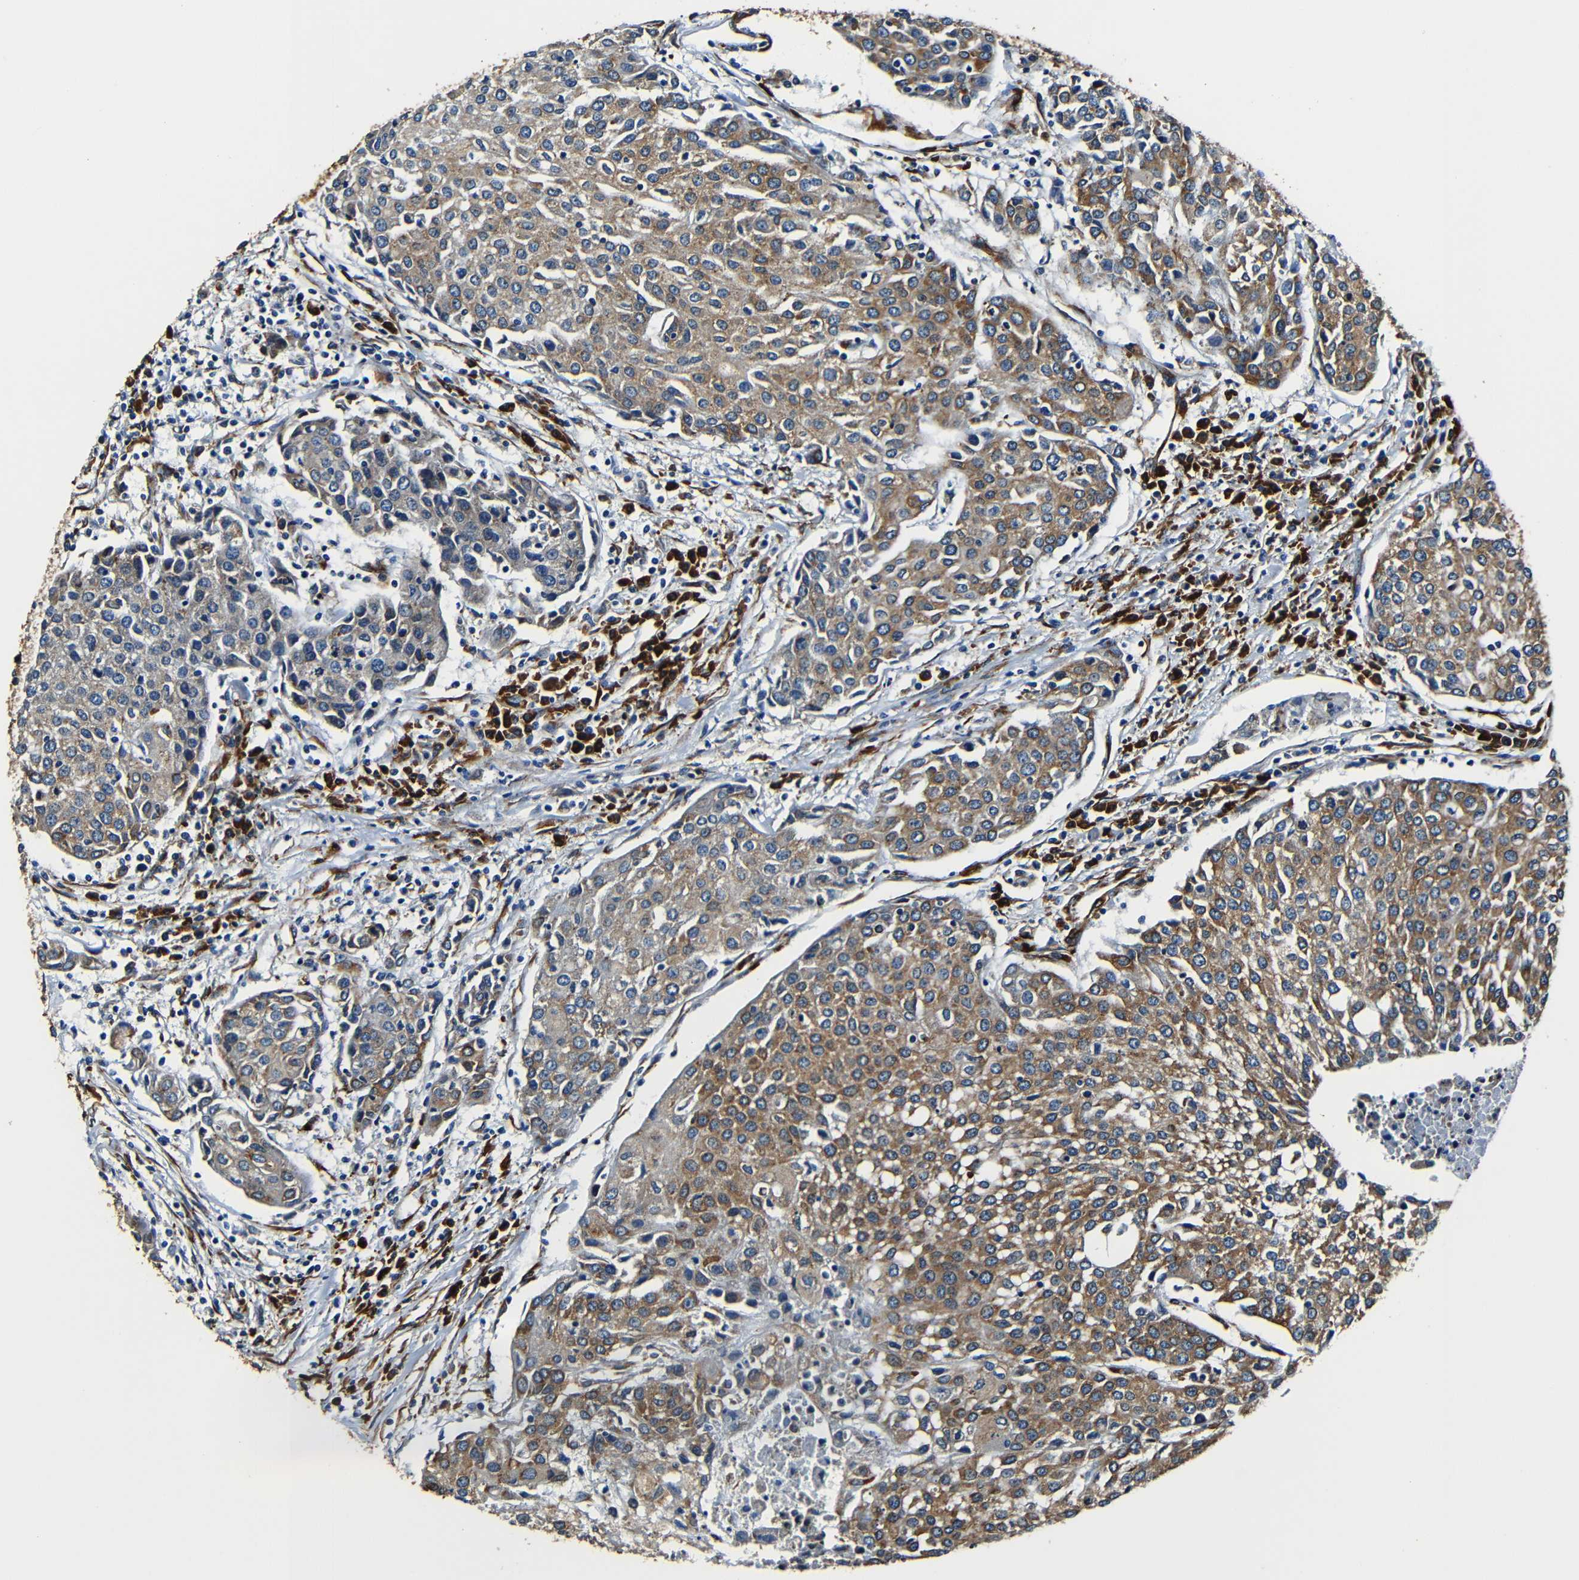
{"staining": {"intensity": "moderate", "quantity": ">75%", "location": "cytoplasmic/membranous"}, "tissue": "urothelial cancer", "cell_type": "Tumor cells", "image_type": "cancer", "snomed": [{"axis": "morphology", "description": "Urothelial carcinoma, High grade"}, {"axis": "topography", "description": "Urinary bladder"}], "caption": "This micrograph displays immunohistochemistry (IHC) staining of human urothelial carcinoma (high-grade), with medium moderate cytoplasmic/membranous positivity in about >75% of tumor cells.", "gene": "RRBP1", "patient": {"sex": "female", "age": 85}}